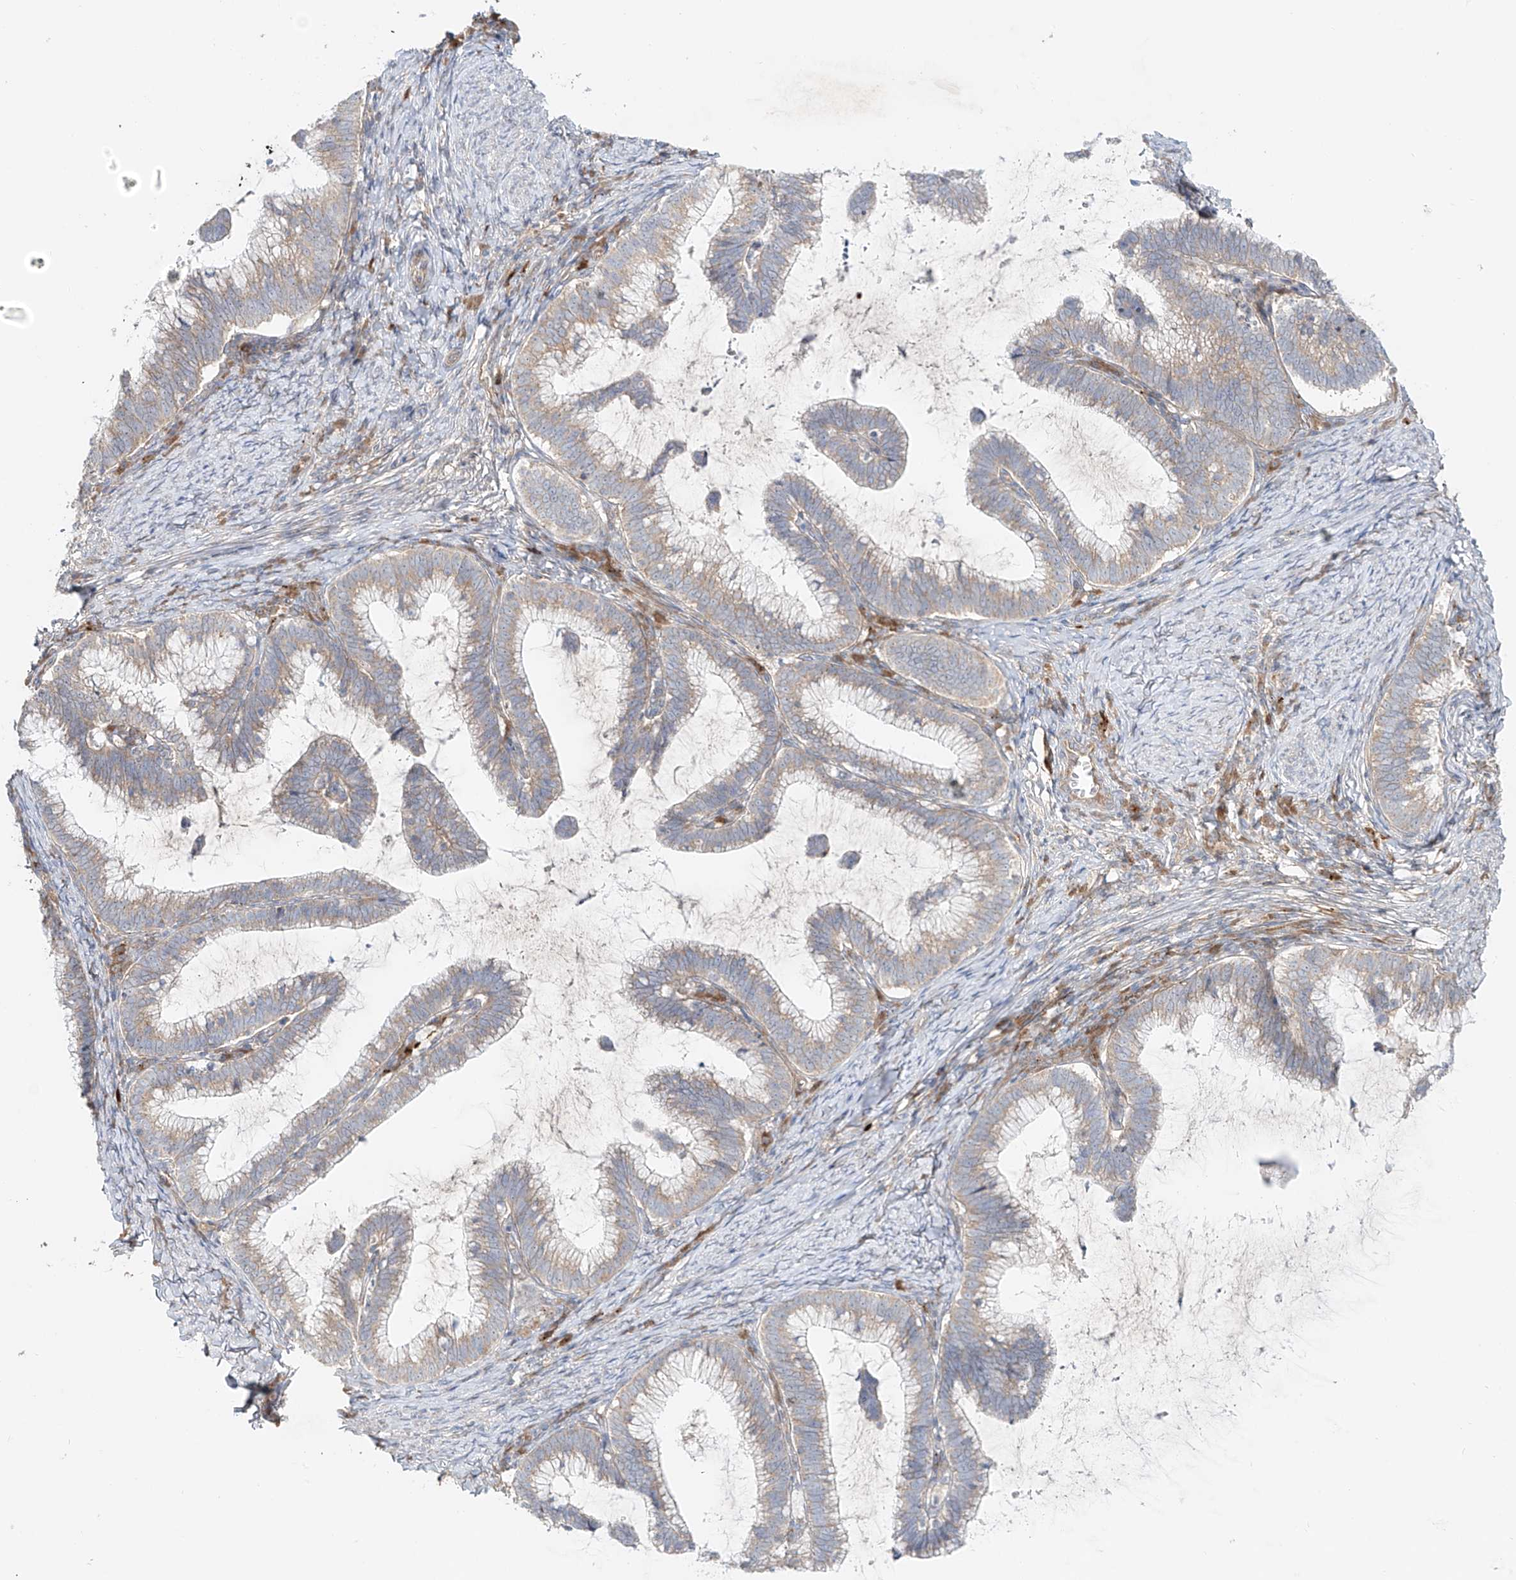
{"staining": {"intensity": "weak", "quantity": "25%-75%", "location": "cytoplasmic/membranous"}, "tissue": "cervical cancer", "cell_type": "Tumor cells", "image_type": "cancer", "snomed": [{"axis": "morphology", "description": "Adenocarcinoma, NOS"}, {"axis": "topography", "description": "Cervix"}], "caption": "Immunohistochemical staining of human cervical cancer (adenocarcinoma) exhibits low levels of weak cytoplasmic/membranous protein positivity in approximately 25%-75% of tumor cells.", "gene": "TJAP1", "patient": {"sex": "female", "age": 36}}